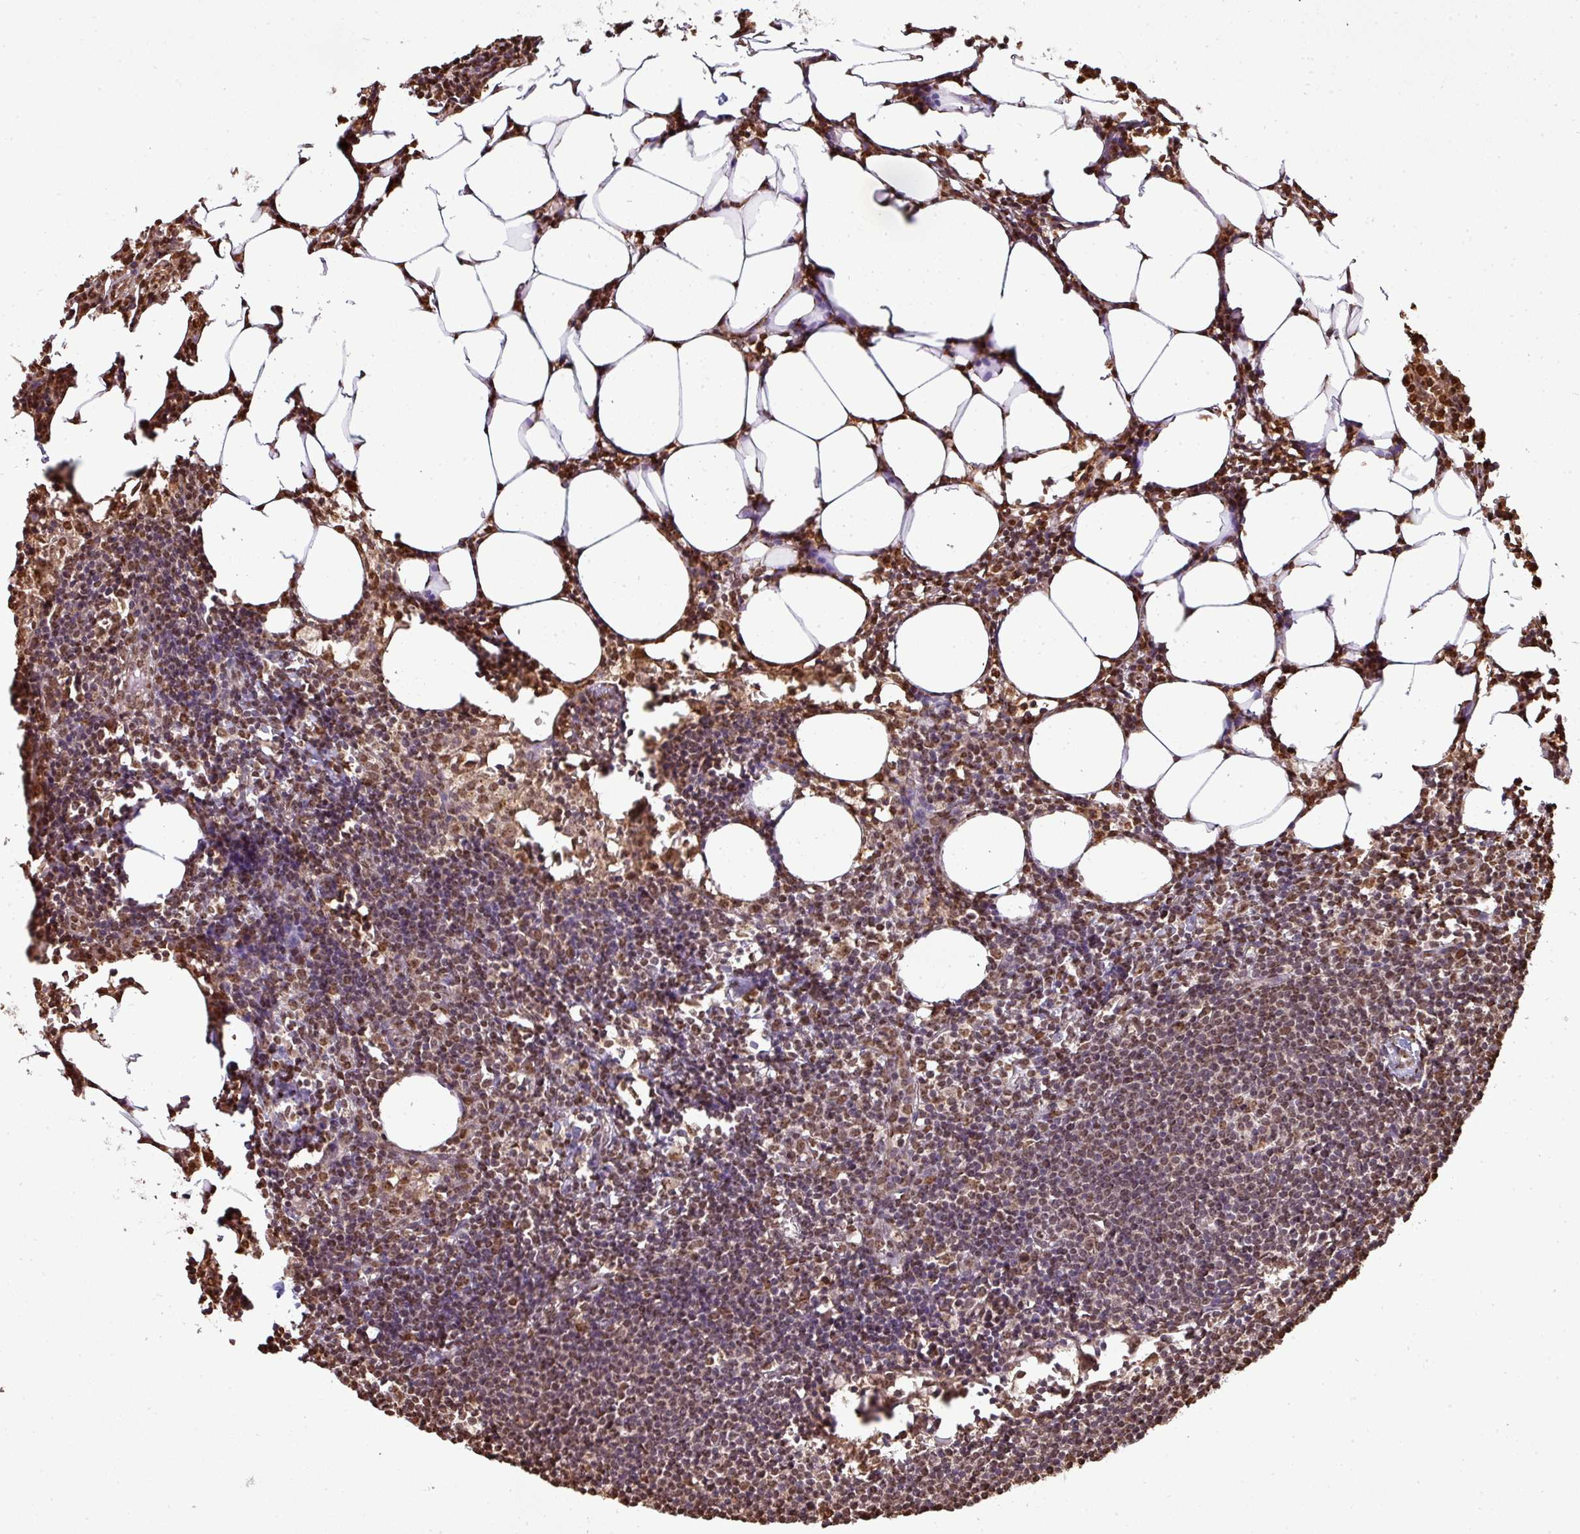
{"staining": {"intensity": "moderate", "quantity": "<25%", "location": "nuclear"}, "tissue": "lymph node", "cell_type": "Germinal center cells", "image_type": "normal", "snomed": [{"axis": "morphology", "description": "Normal tissue, NOS"}, {"axis": "topography", "description": "Lymph node"}], "caption": "Immunohistochemistry of unremarkable lymph node reveals low levels of moderate nuclear expression in about <25% of germinal center cells.", "gene": "MAZ", "patient": {"sex": "female", "age": 30}}